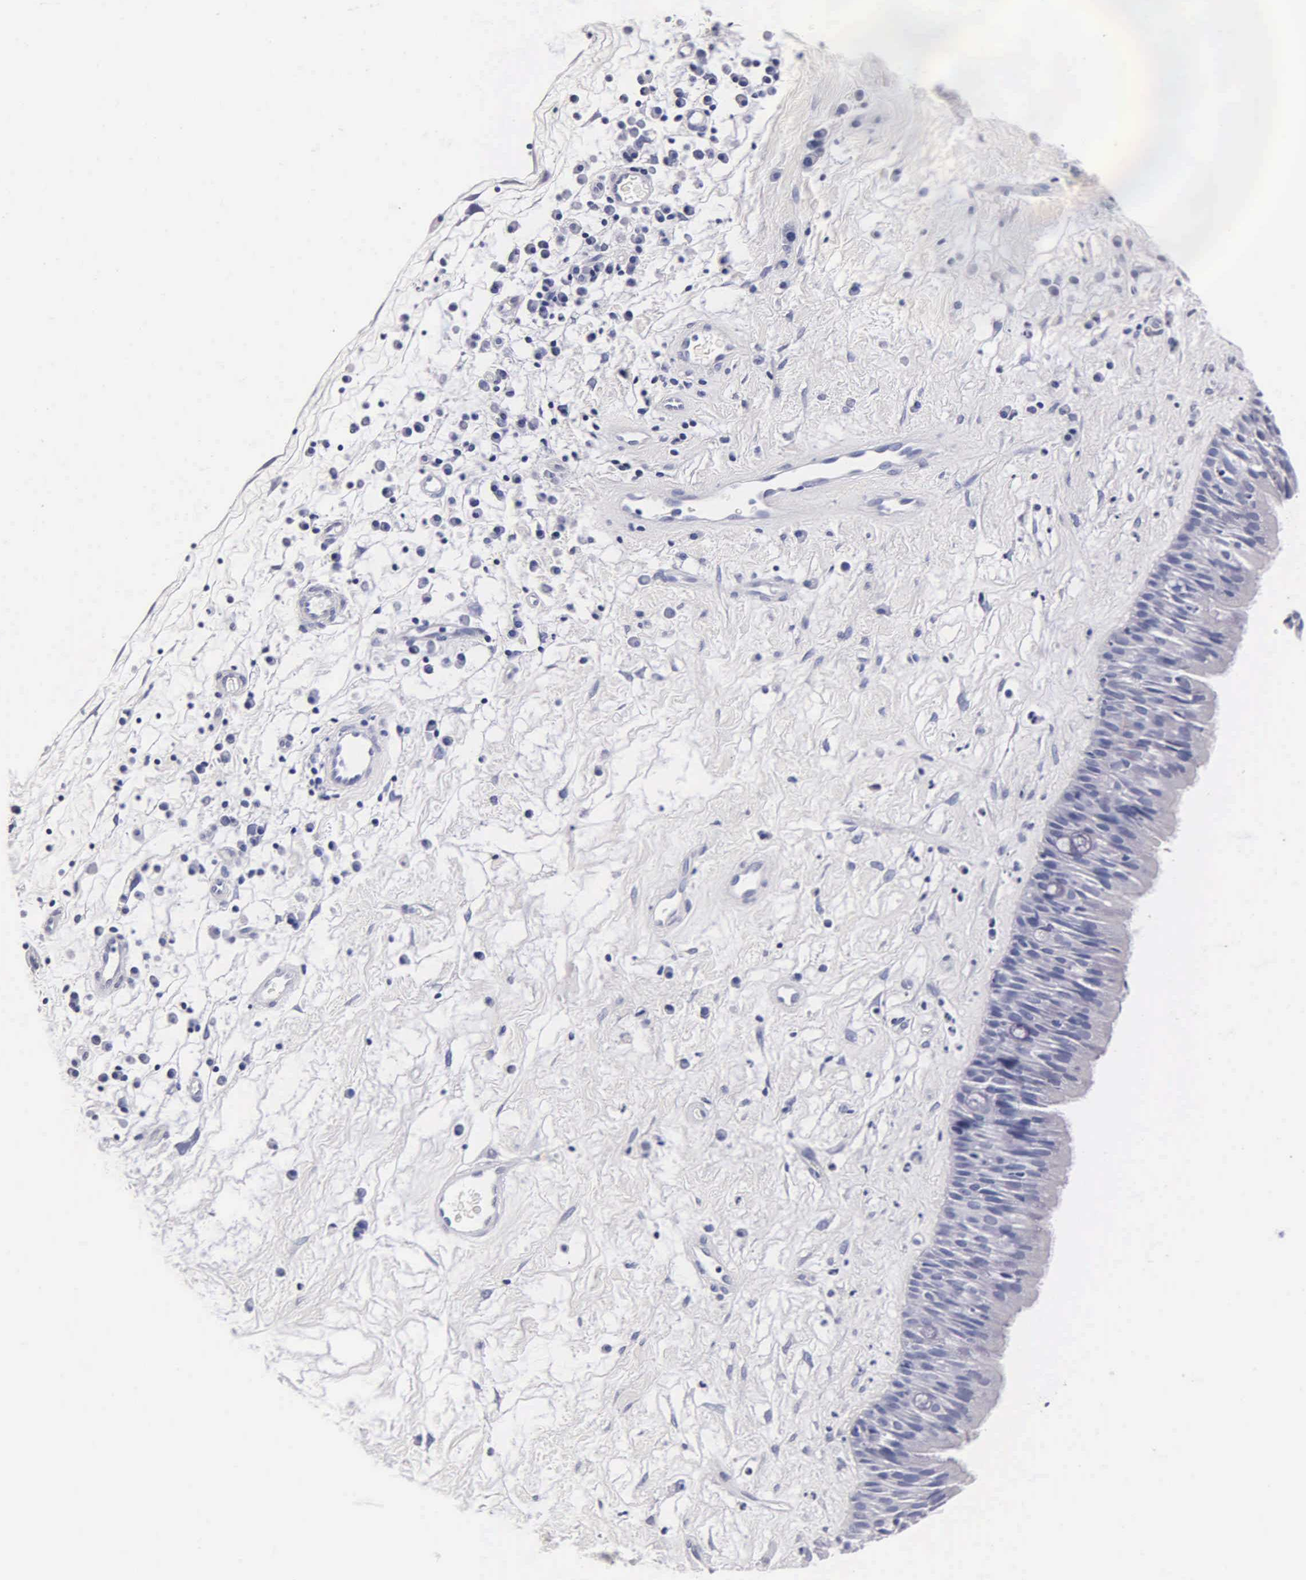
{"staining": {"intensity": "negative", "quantity": "none", "location": "none"}, "tissue": "nasopharynx", "cell_type": "Respiratory epithelial cells", "image_type": "normal", "snomed": [{"axis": "morphology", "description": "Normal tissue, NOS"}, {"axis": "topography", "description": "Nasopharynx"}], "caption": "Human nasopharynx stained for a protein using IHC reveals no staining in respiratory epithelial cells.", "gene": "MB", "patient": {"sex": "male", "age": 13}}